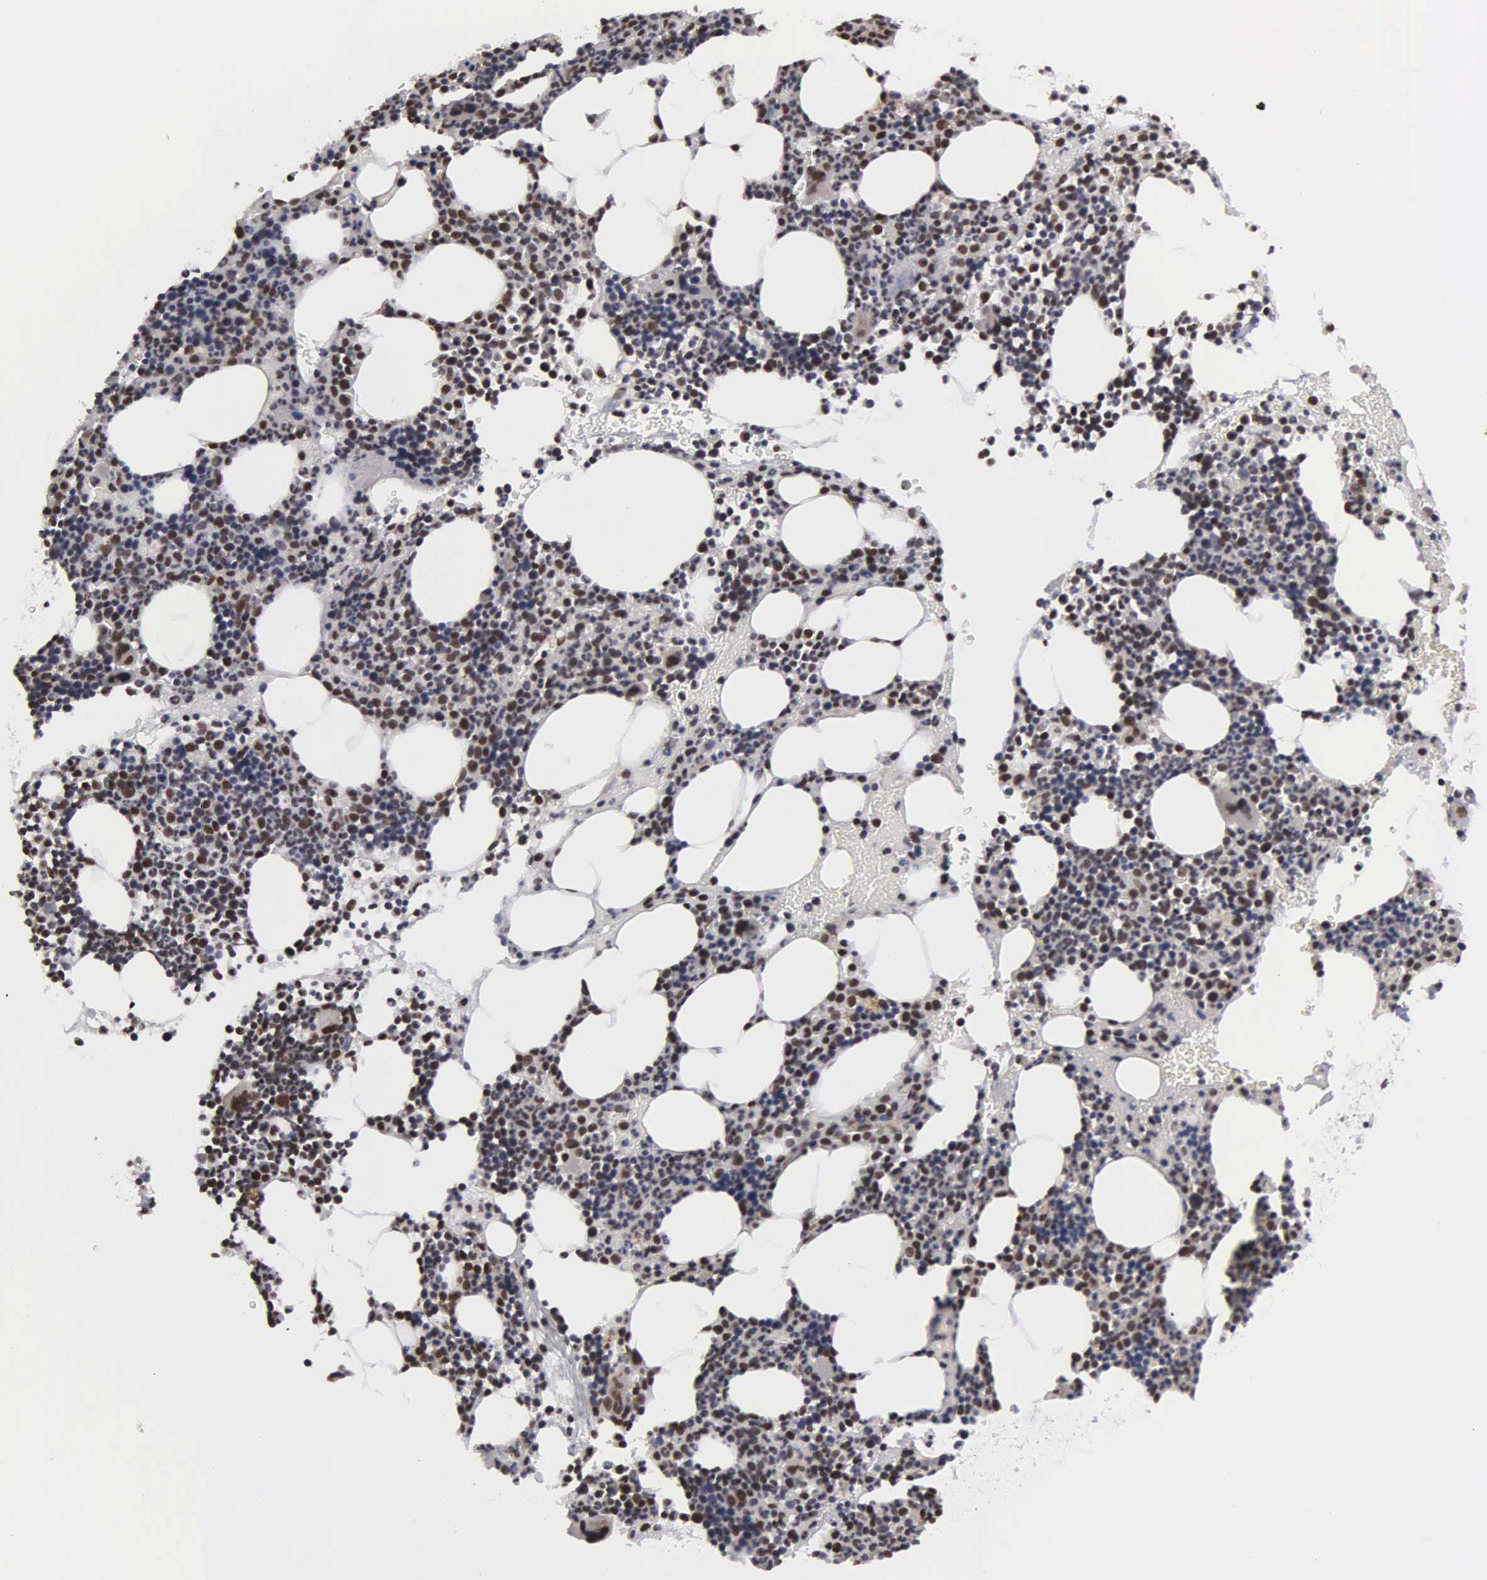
{"staining": {"intensity": "strong", "quantity": ">75%", "location": "nuclear"}, "tissue": "bone marrow", "cell_type": "Hematopoietic cells", "image_type": "normal", "snomed": [{"axis": "morphology", "description": "Normal tissue, NOS"}, {"axis": "topography", "description": "Bone marrow"}], "caption": "Immunohistochemical staining of normal human bone marrow shows high levels of strong nuclear staining in about >75% of hematopoietic cells.", "gene": "GTF2A1", "patient": {"sex": "male", "age": 82}}